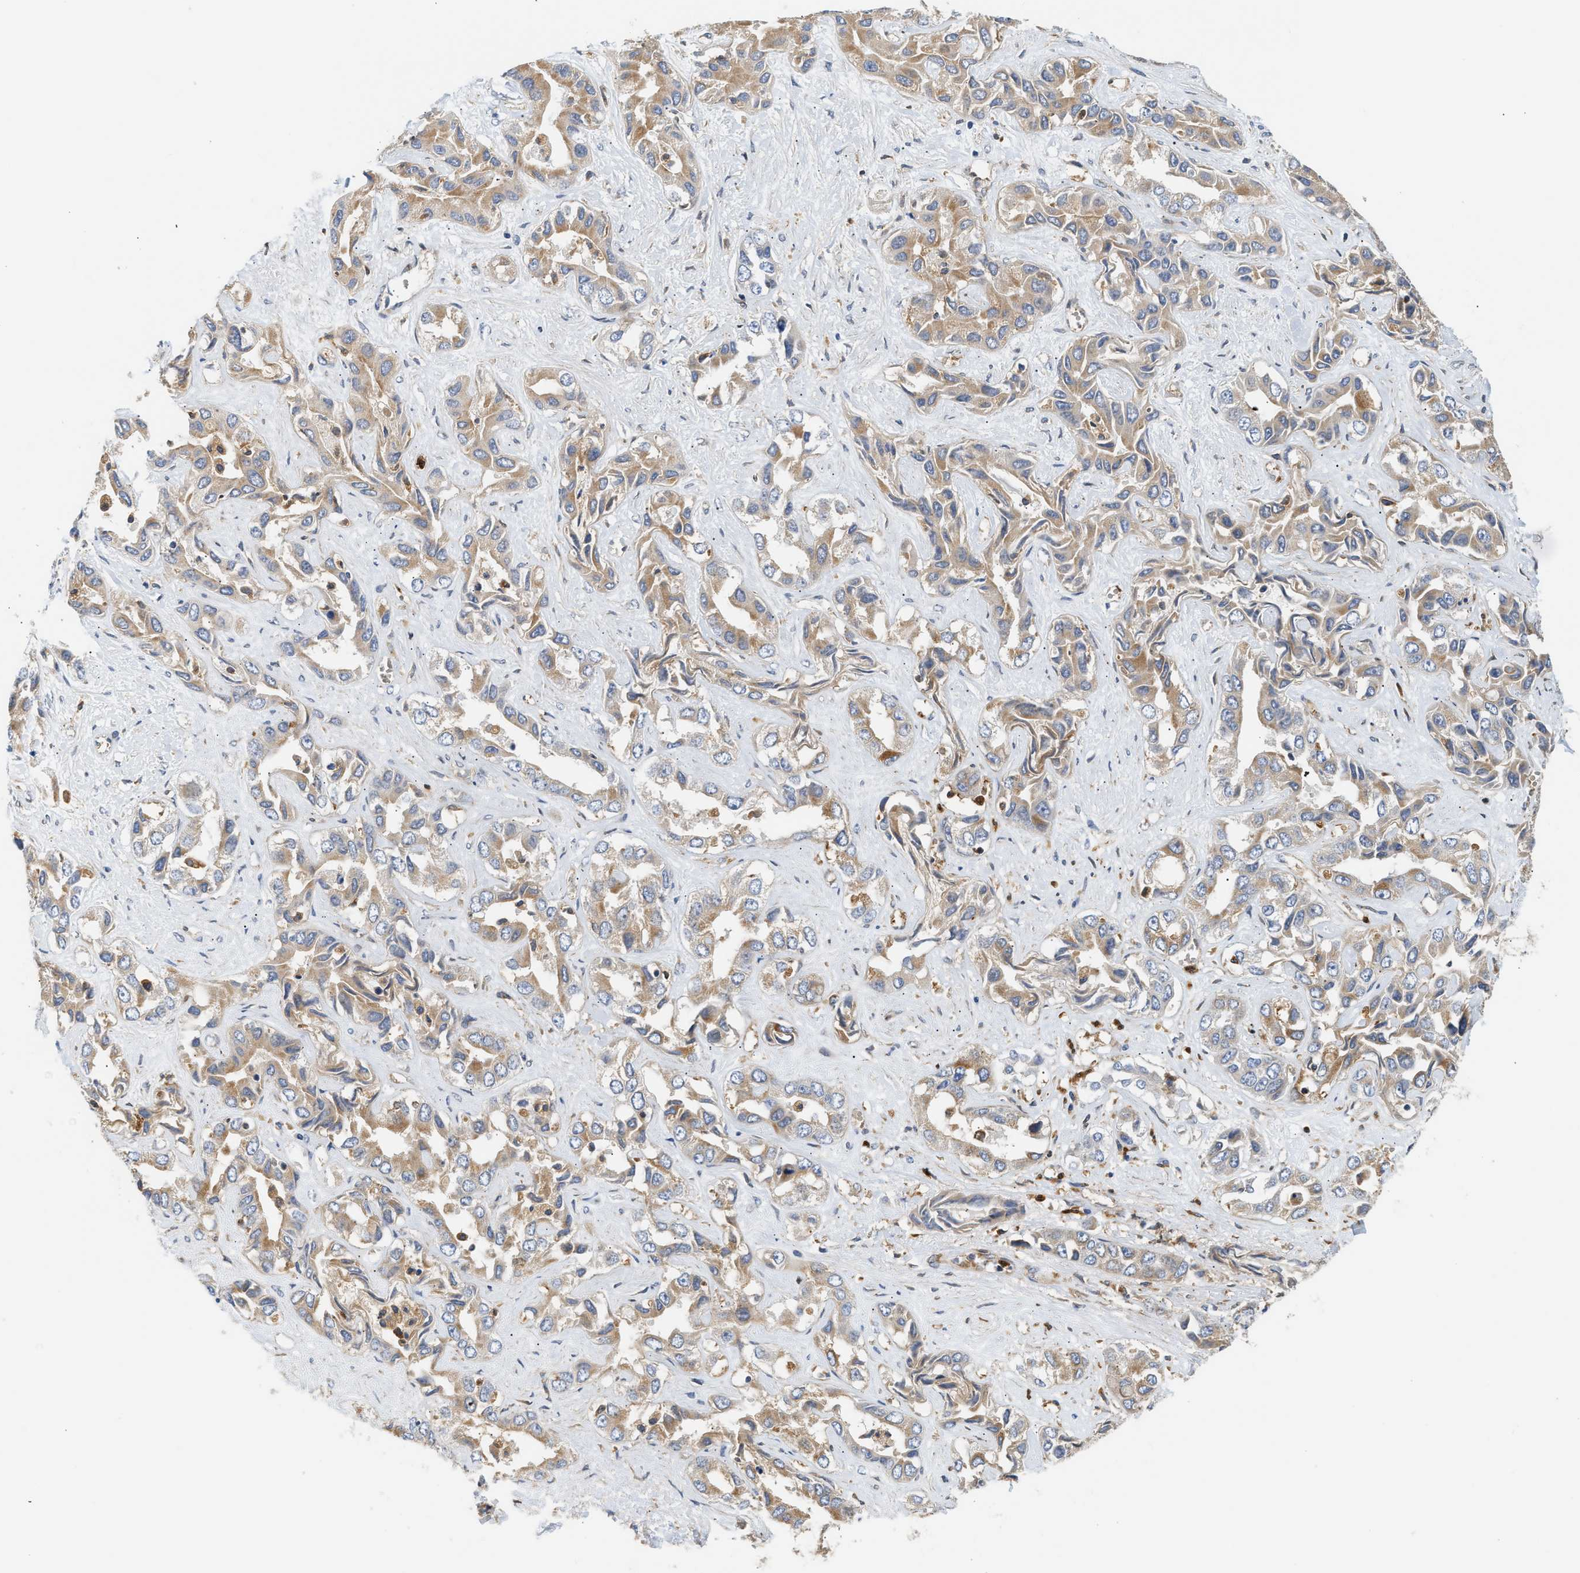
{"staining": {"intensity": "weak", "quantity": "25%-75%", "location": "cytoplasmic/membranous"}, "tissue": "liver cancer", "cell_type": "Tumor cells", "image_type": "cancer", "snomed": [{"axis": "morphology", "description": "Cholangiocarcinoma"}, {"axis": "topography", "description": "Liver"}], "caption": "Protein analysis of liver cancer tissue shows weak cytoplasmic/membranous expression in about 25%-75% of tumor cells.", "gene": "RAB31", "patient": {"sex": "female", "age": 52}}